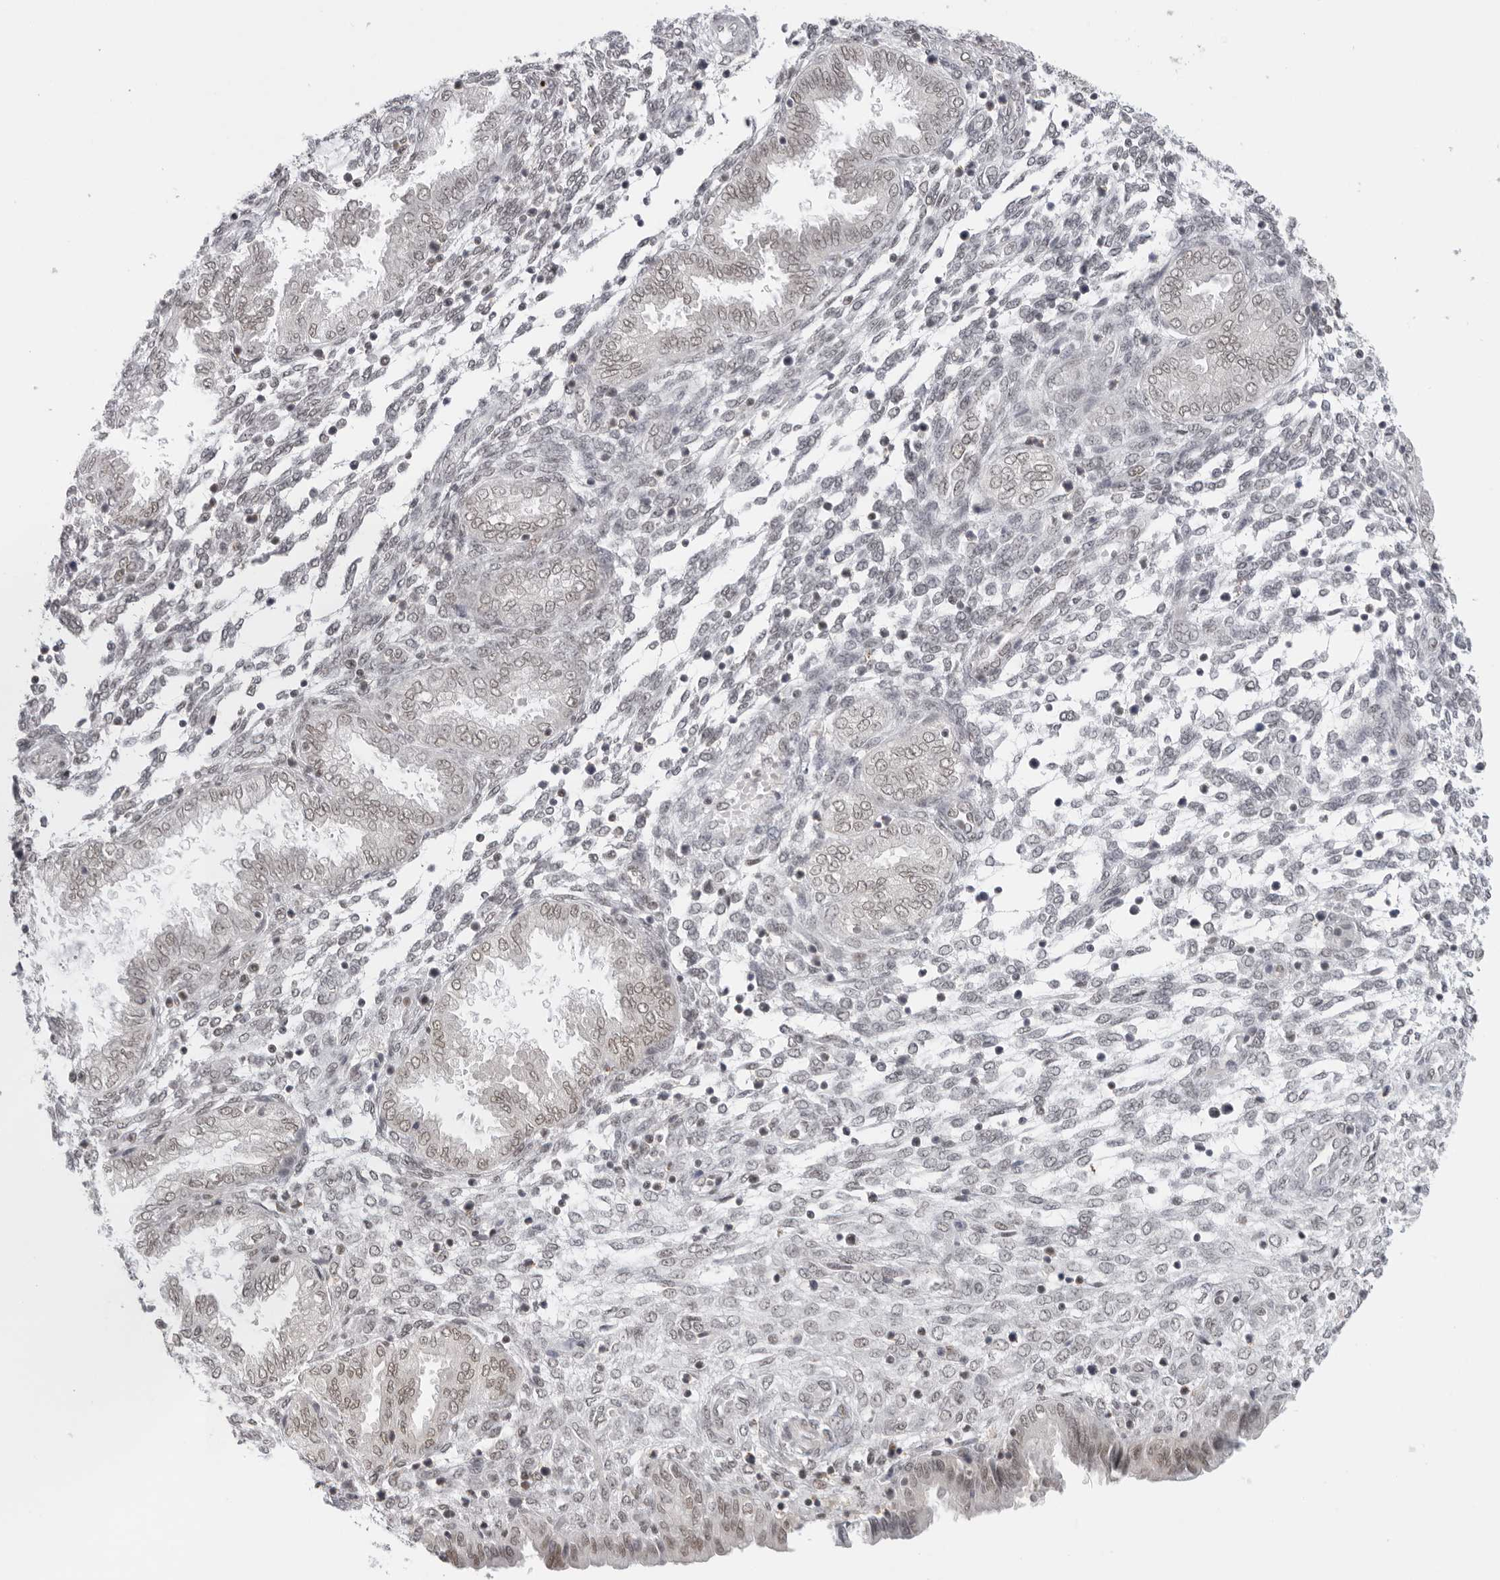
{"staining": {"intensity": "weak", "quantity": "25%-75%", "location": "nuclear"}, "tissue": "endometrium", "cell_type": "Cells in endometrial stroma", "image_type": "normal", "snomed": [{"axis": "morphology", "description": "Normal tissue, NOS"}, {"axis": "topography", "description": "Endometrium"}], "caption": "Protein expression by immunohistochemistry demonstrates weak nuclear expression in about 25%-75% of cells in endometrial stroma in unremarkable endometrium. (Stains: DAB in brown, nuclei in blue, Microscopy: brightfield microscopy at high magnification).", "gene": "RPA2", "patient": {"sex": "female", "age": 33}}